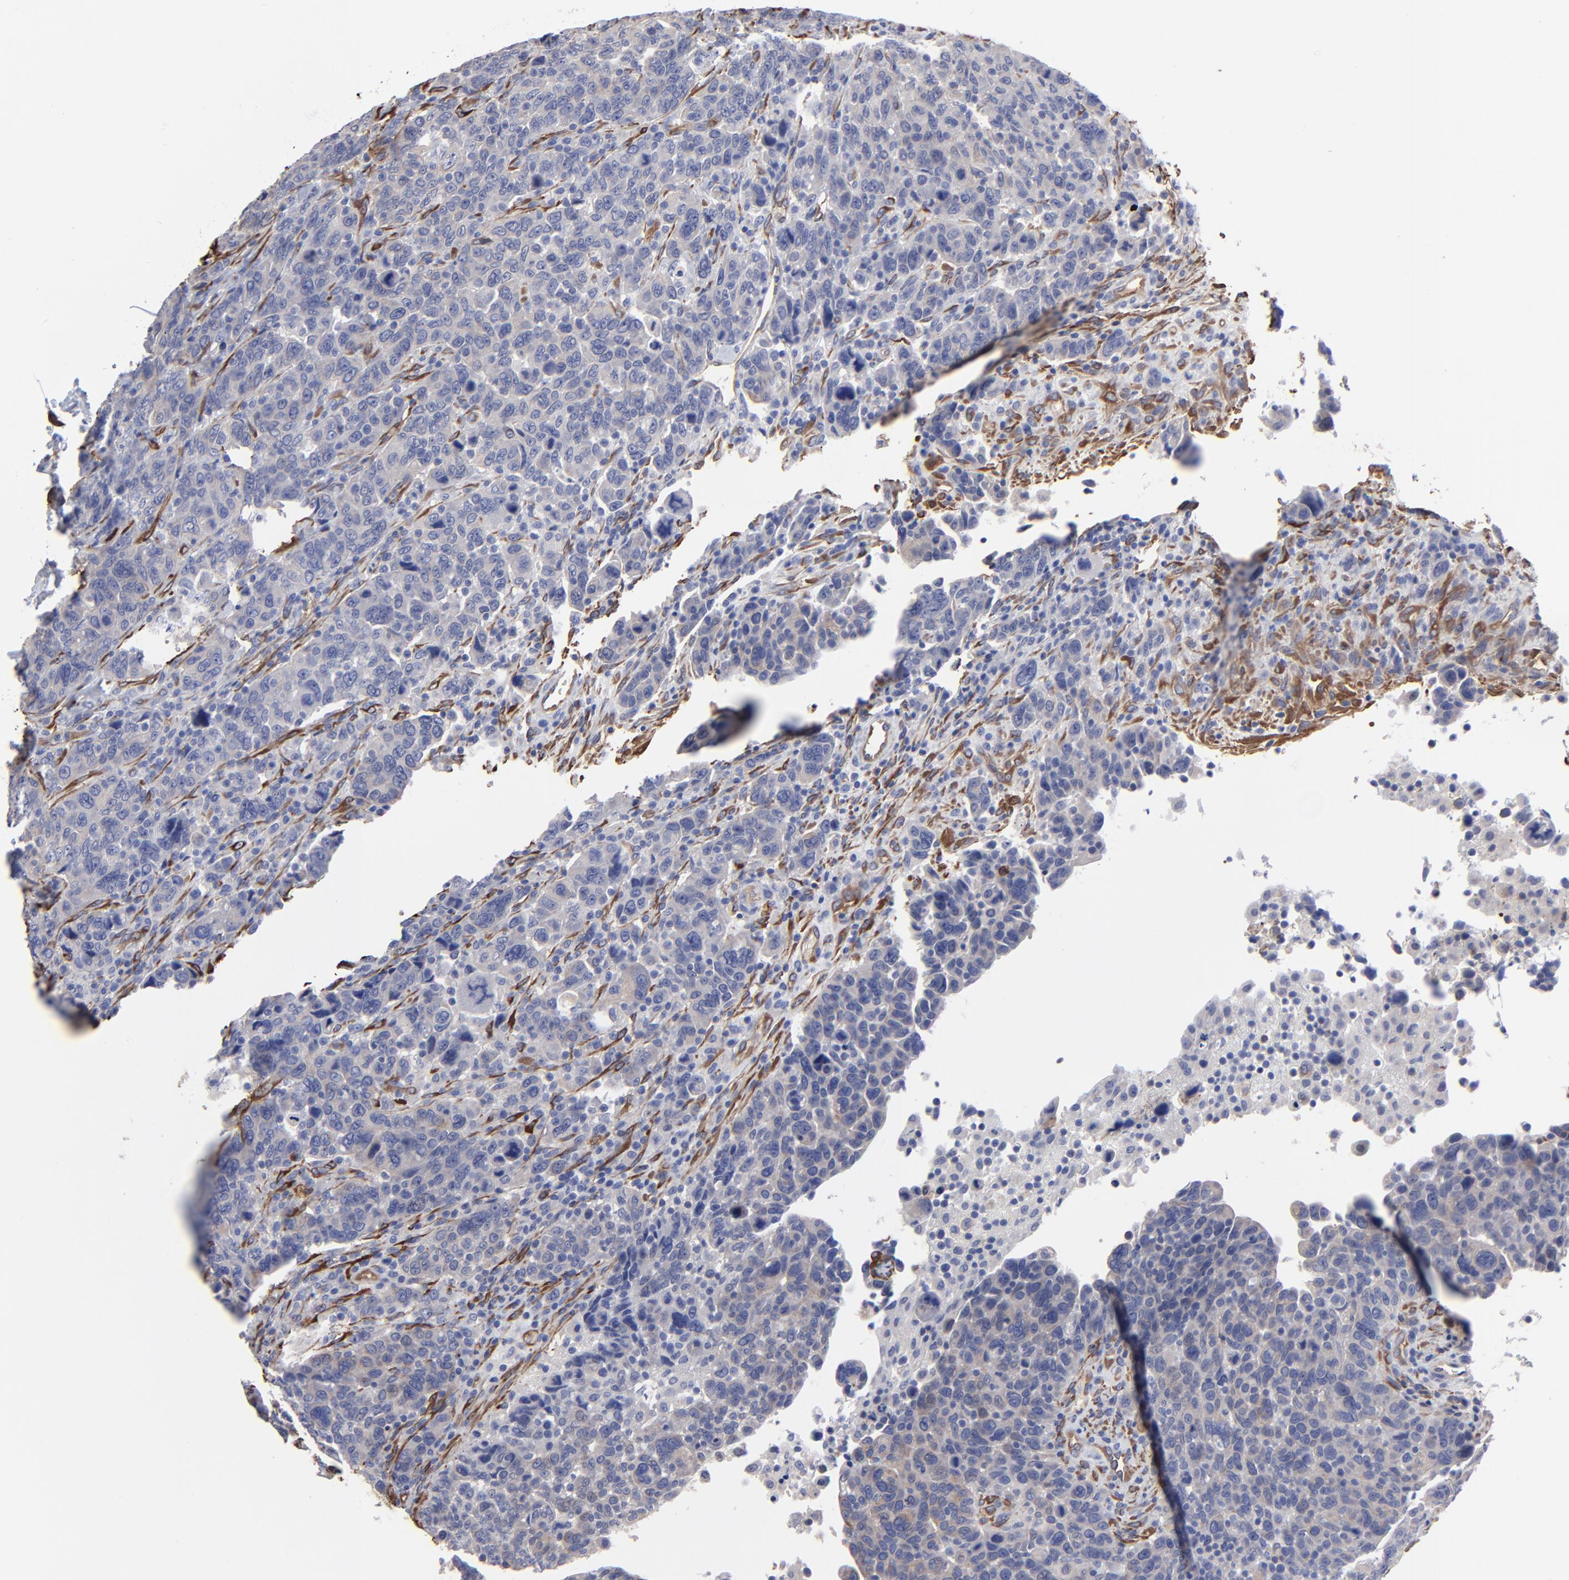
{"staining": {"intensity": "negative", "quantity": "none", "location": "none"}, "tissue": "breast cancer", "cell_type": "Tumor cells", "image_type": "cancer", "snomed": [{"axis": "morphology", "description": "Duct carcinoma"}, {"axis": "topography", "description": "Breast"}], "caption": "Immunohistochemistry (IHC) histopathology image of neoplastic tissue: breast cancer stained with DAB (3,3'-diaminobenzidine) exhibits no significant protein staining in tumor cells.", "gene": "CILP", "patient": {"sex": "female", "age": 37}}